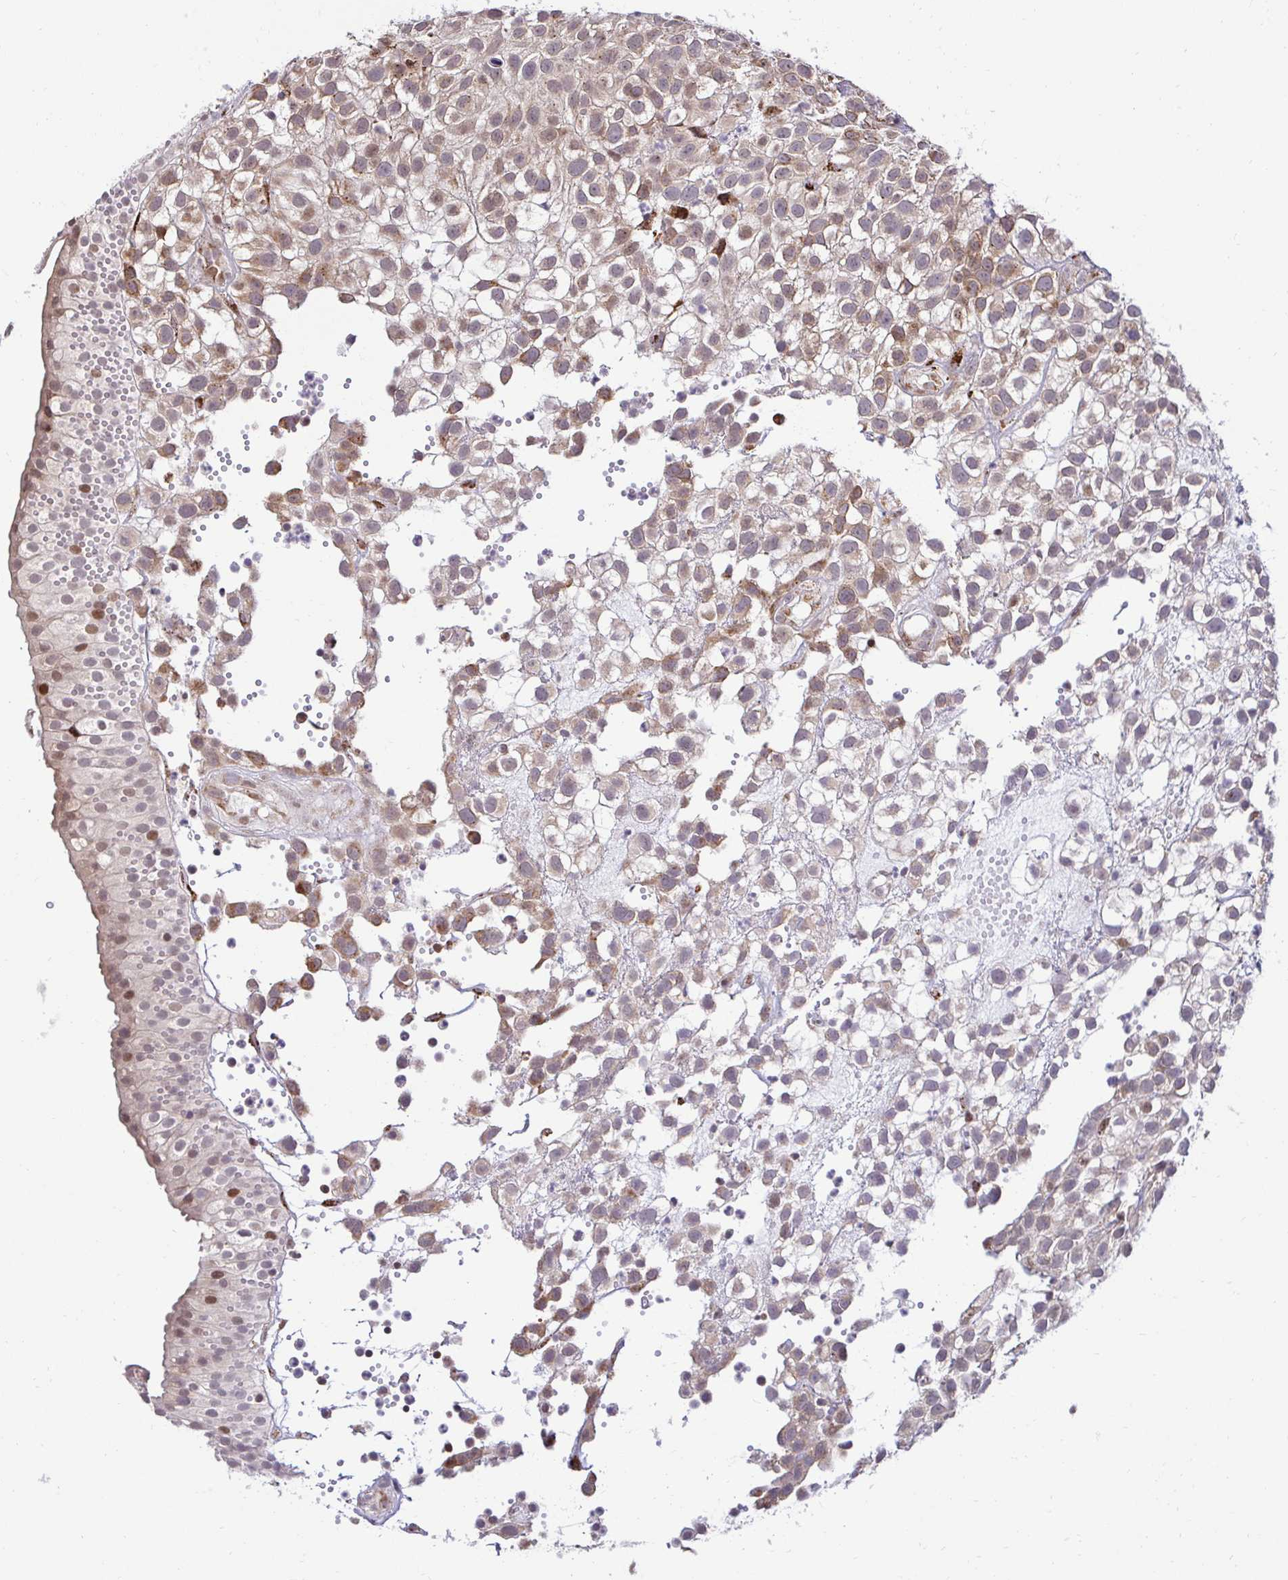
{"staining": {"intensity": "moderate", "quantity": "25%-75%", "location": "cytoplasmic/membranous"}, "tissue": "urothelial cancer", "cell_type": "Tumor cells", "image_type": "cancer", "snomed": [{"axis": "morphology", "description": "Urothelial carcinoma, High grade"}, {"axis": "topography", "description": "Urinary bladder"}], "caption": "This photomicrograph shows high-grade urothelial carcinoma stained with immunohistochemistry to label a protein in brown. The cytoplasmic/membranous of tumor cells show moderate positivity for the protein. Nuclei are counter-stained blue.", "gene": "HPS1", "patient": {"sex": "male", "age": 56}}